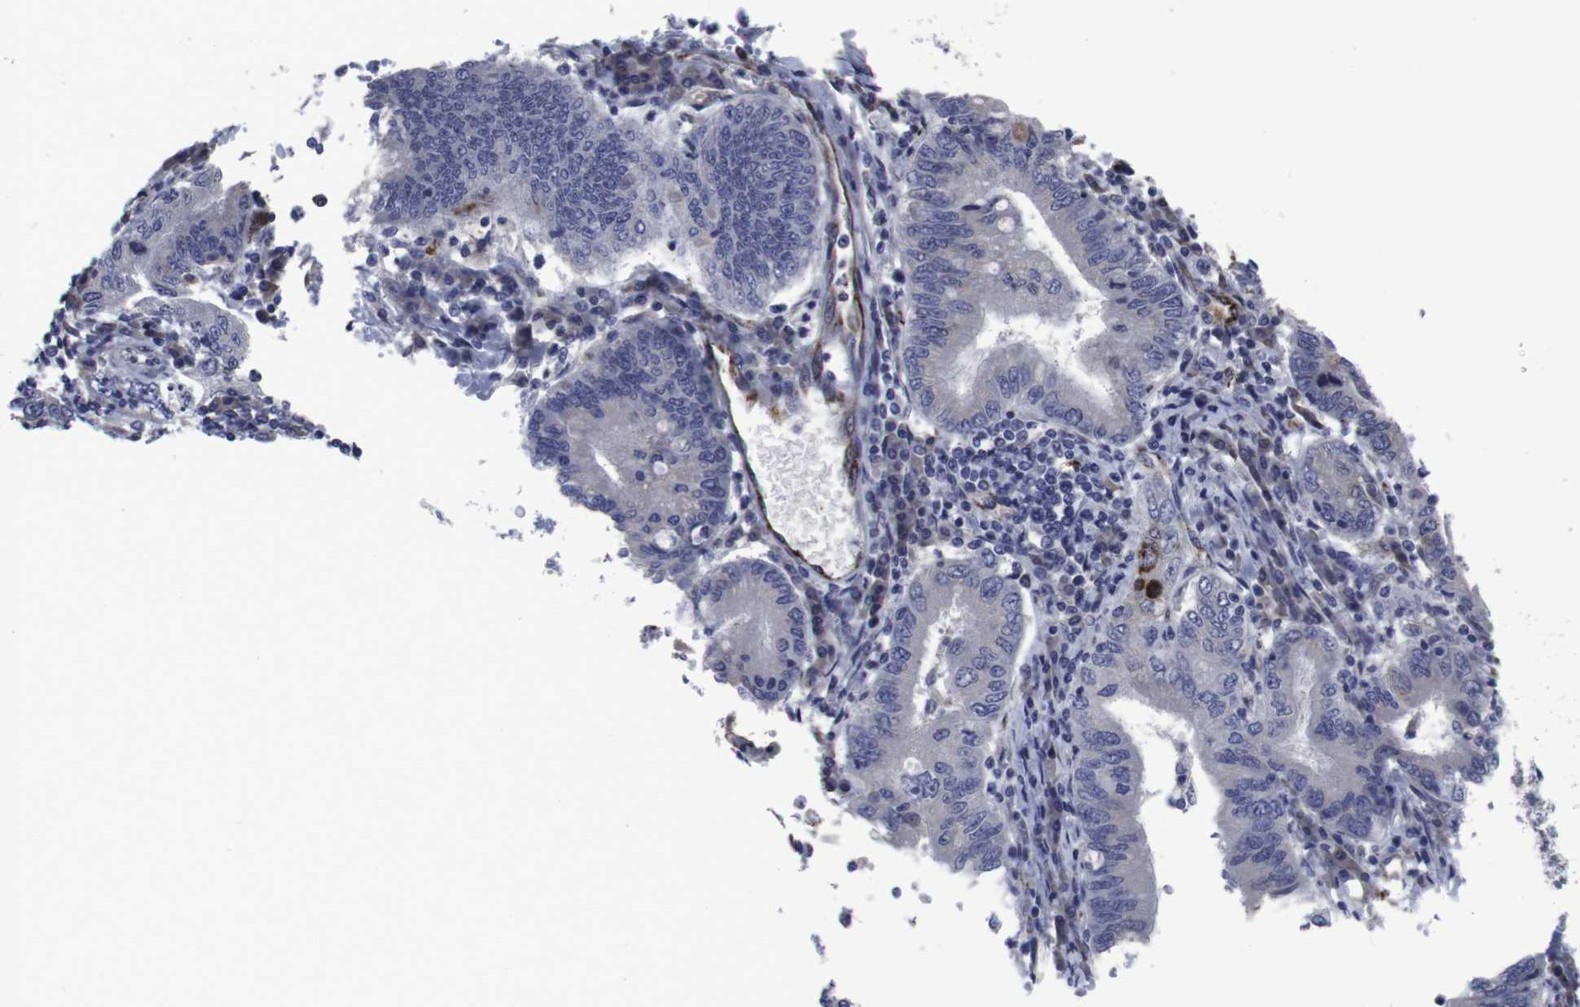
{"staining": {"intensity": "negative", "quantity": "none", "location": "none"}, "tissue": "stomach cancer", "cell_type": "Tumor cells", "image_type": "cancer", "snomed": [{"axis": "morphology", "description": "Normal tissue, NOS"}, {"axis": "morphology", "description": "Adenocarcinoma, NOS"}, {"axis": "topography", "description": "Esophagus"}, {"axis": "topography", "description": "Stomach, upper"}, {"axis": "topography", "description": "Peripheral nerve tissue"}], "caption": "Tumor cells are negative for protein expression in human stomach cancer.", "gene": "SNCG", "patient": {"sex": "male", "age": 62}}